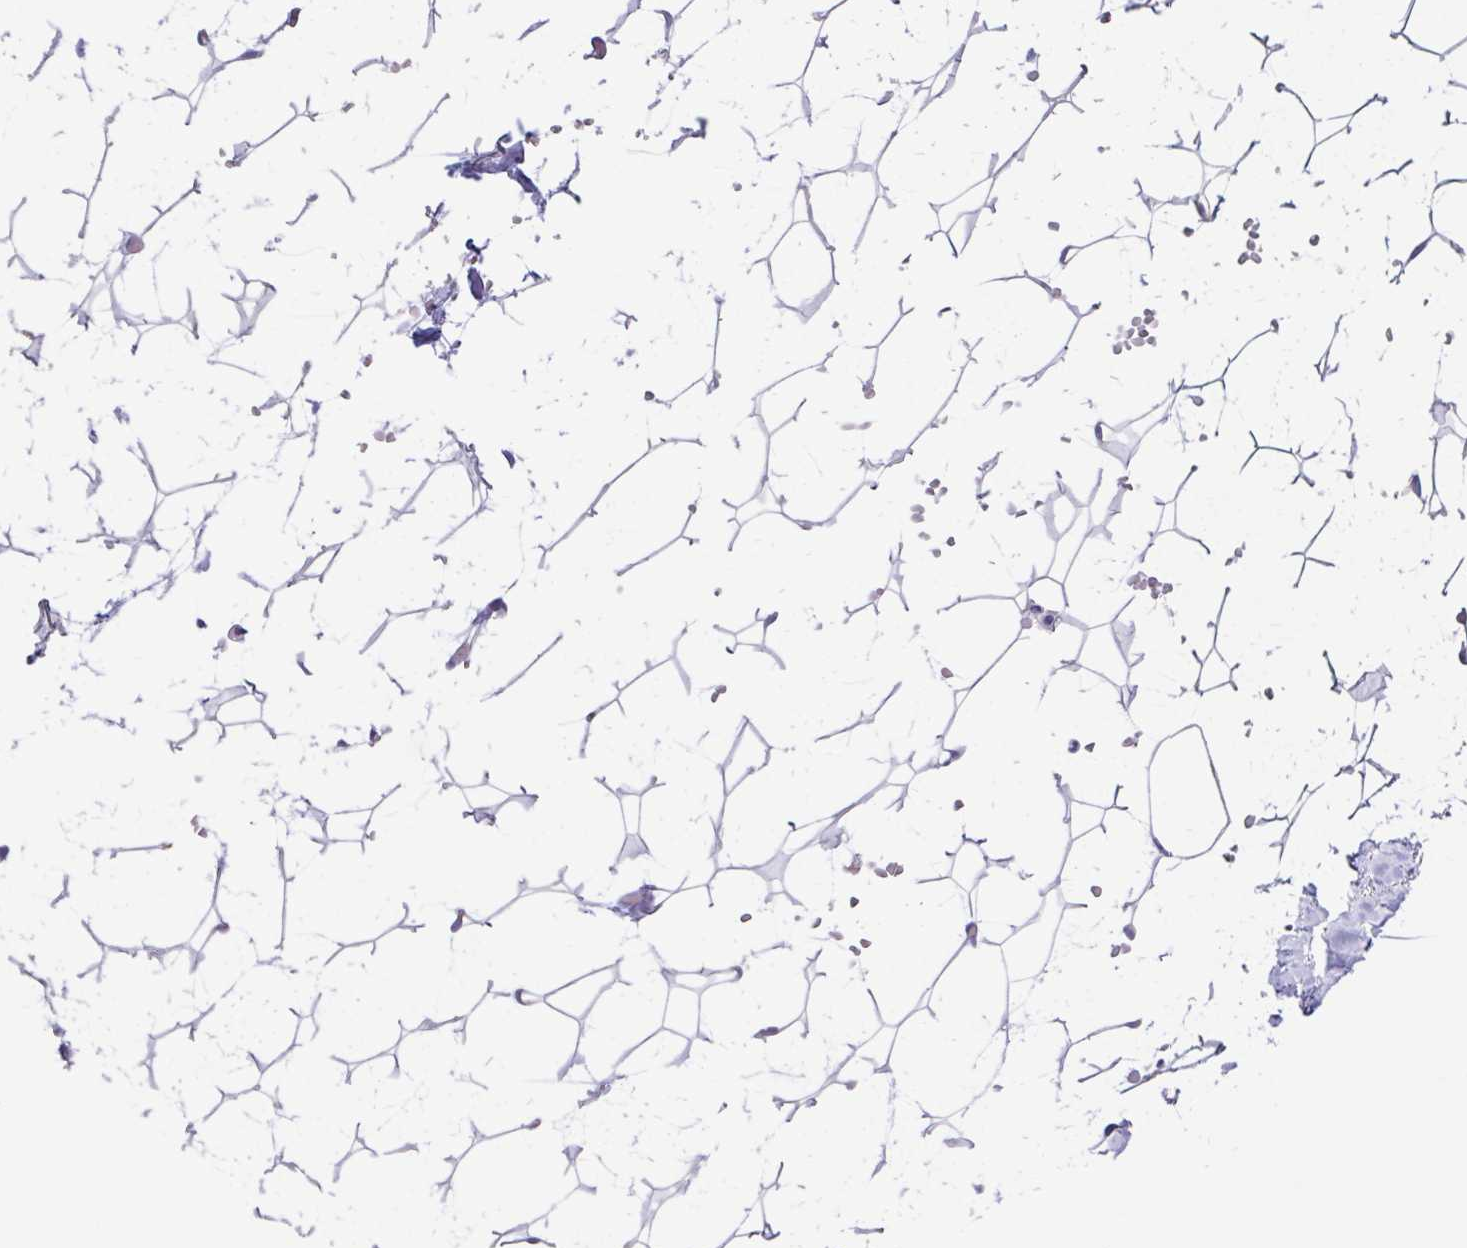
{"staining": {"intensity": "negative", "quantity": "none", "location": "none"}, "tissue": "adipose tissue", "cell_type": "Adipocytes", "image_type": "normal", "snomed": [{"axis": "morphology", "description": "Normal tissue, NOS"}, {"axis": "topography", "description": "Skin"}, {"axis": "topography", "description": "Peripheral nerve tissue"}], "caption": "Immunohistochemistry of normal human adipose tissue displays no positivity in adipocytes. (DAB IHC visualized using brightfield microscopy, high magnification).", "gene": "NT5C1B", "patient": {"sex": "female", "age": 56}}